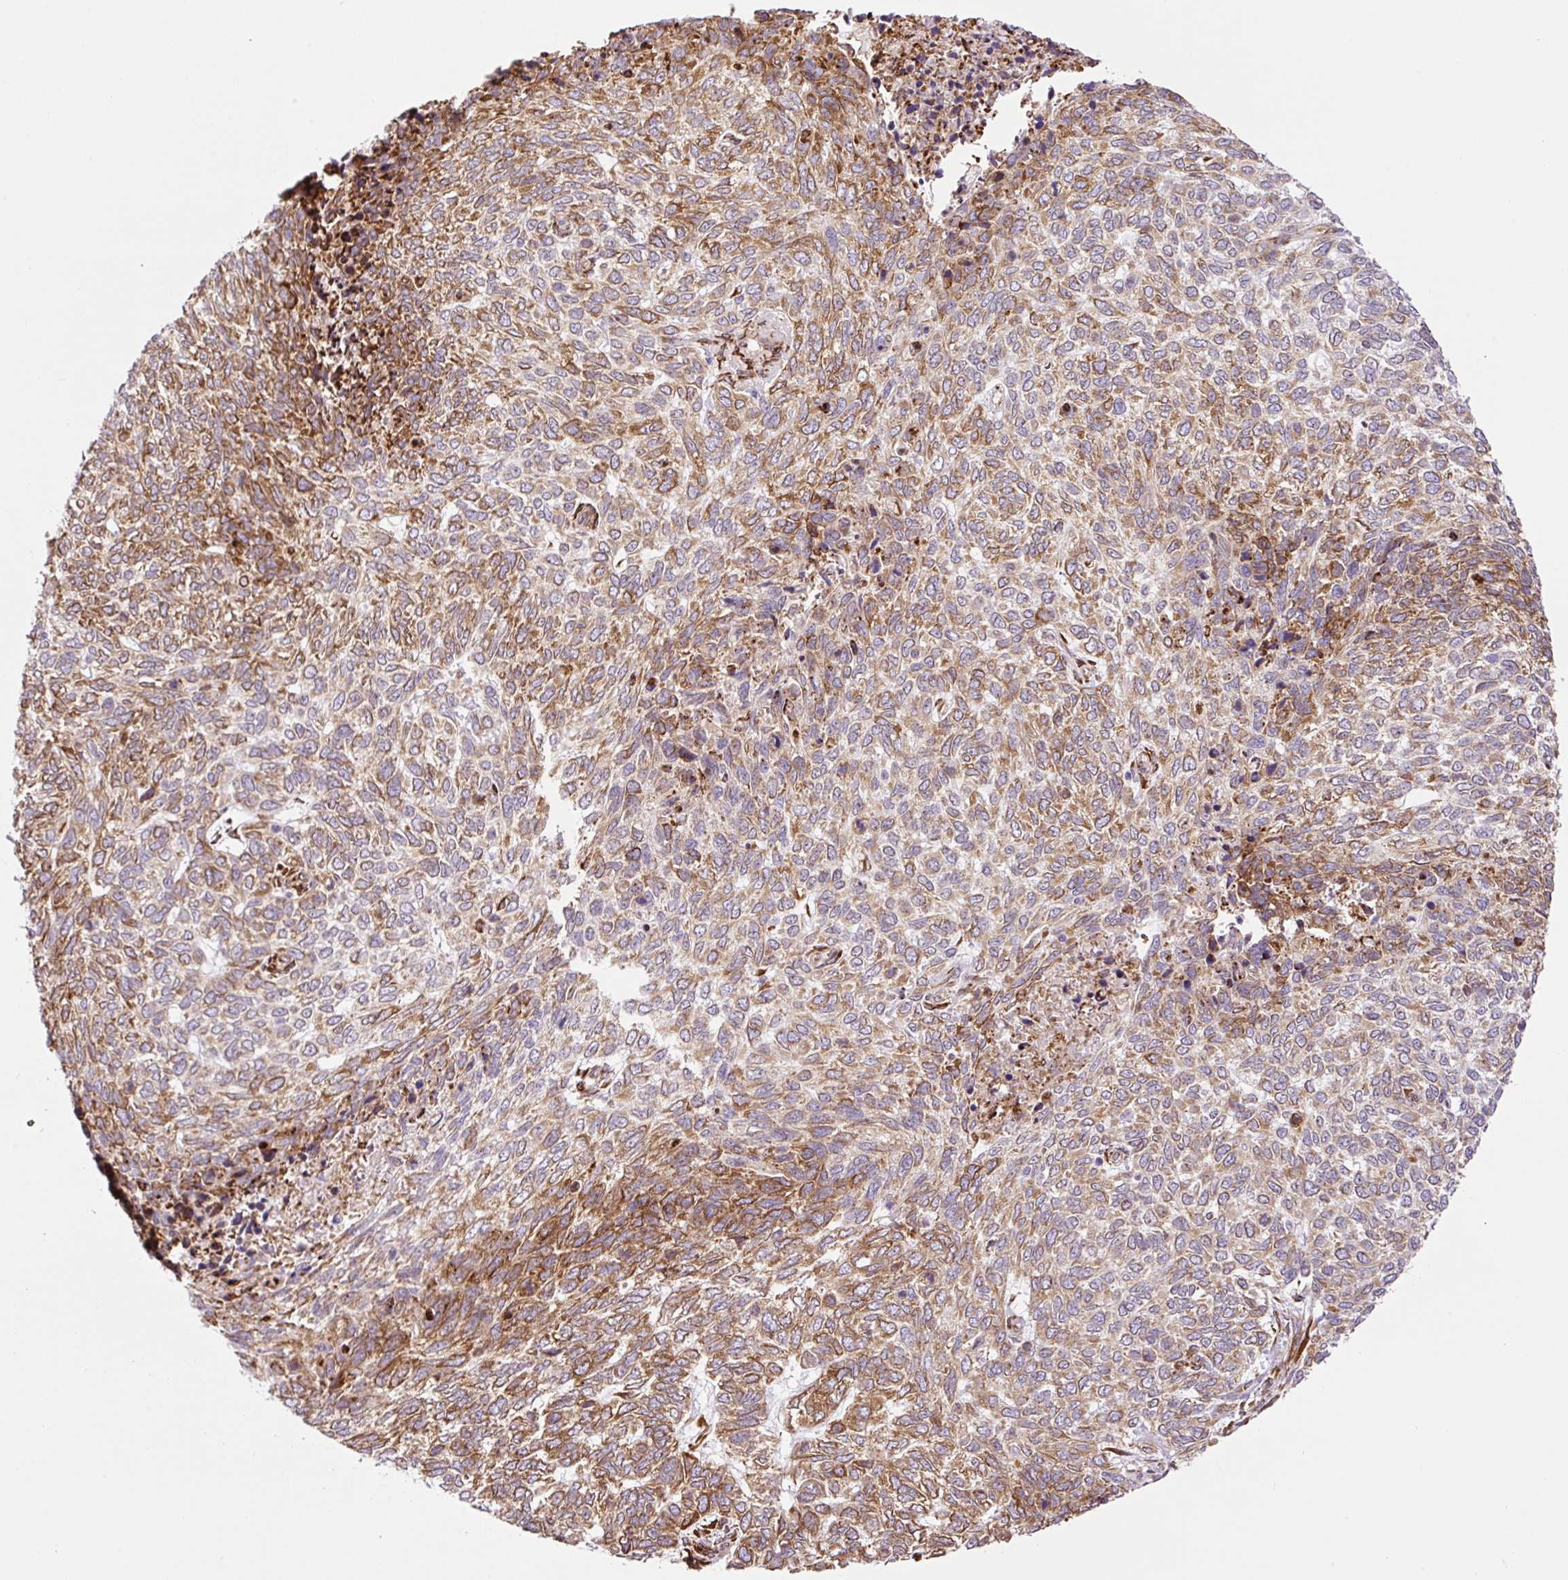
{"staining": {"intensity": "moderate", "quantity": ">75%", "location": "cytoplasmic/membranous"}, "tissue": "skin cancer", "cell_type": "Tumor cells", "image_type": "cancer", "snomed": [{"axis": "morphology", "description": "Basal cell carcinoma"}, {"axis": "topography", "description": "Skin"}], "caption": "Immunohistochemistry (IHC) photomicrograph of skin cancer (basal cell carcinoma) stained for a protein (brown), which shows medium levels of moderate cytoplasmic/membranous positivity in approximately >75% of tumor cells.", "gene": "RAB30", "patient": {"sex": "female", "age": 65}}